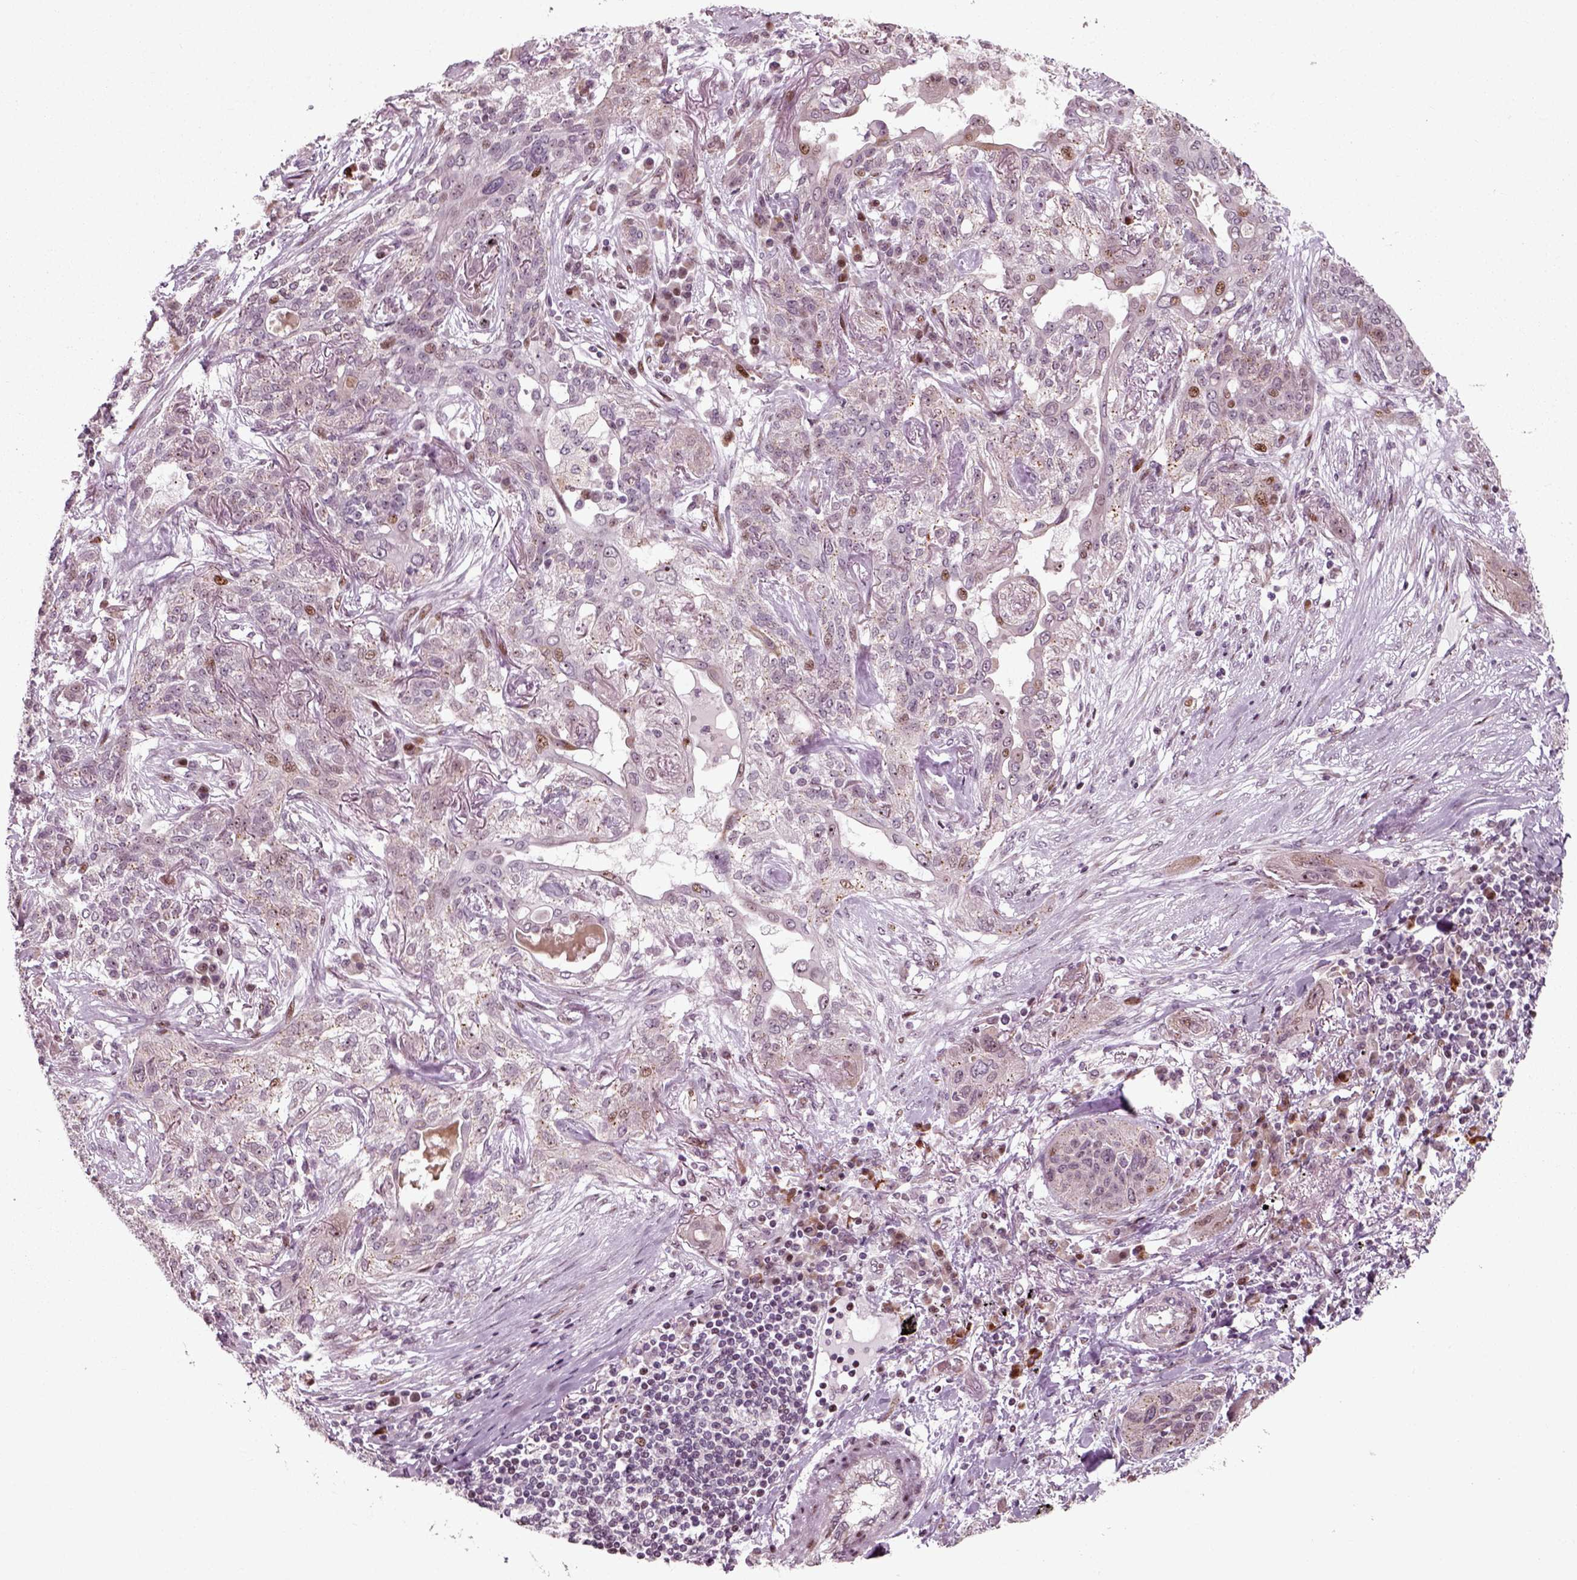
{"staining": {"intensity": "moderate", "quantity": "<25%", "location": "nuclear"}, "tissue": "lung cancer", "cell_type": "Tumor cells", "image_type": "cancer", "snomed": [{"axis": "morphology", "description": "Squamous cell carcinoma, NOS"}, {"axis": "topography", "description": "Lung"}], "caption": "This is a micrograph of IHC staining of lung cancer, which shows moderate expression in the nuclear of tumor cells.", "gene": "CDC14A", "patient": {"sex": "female", "age": 70}}